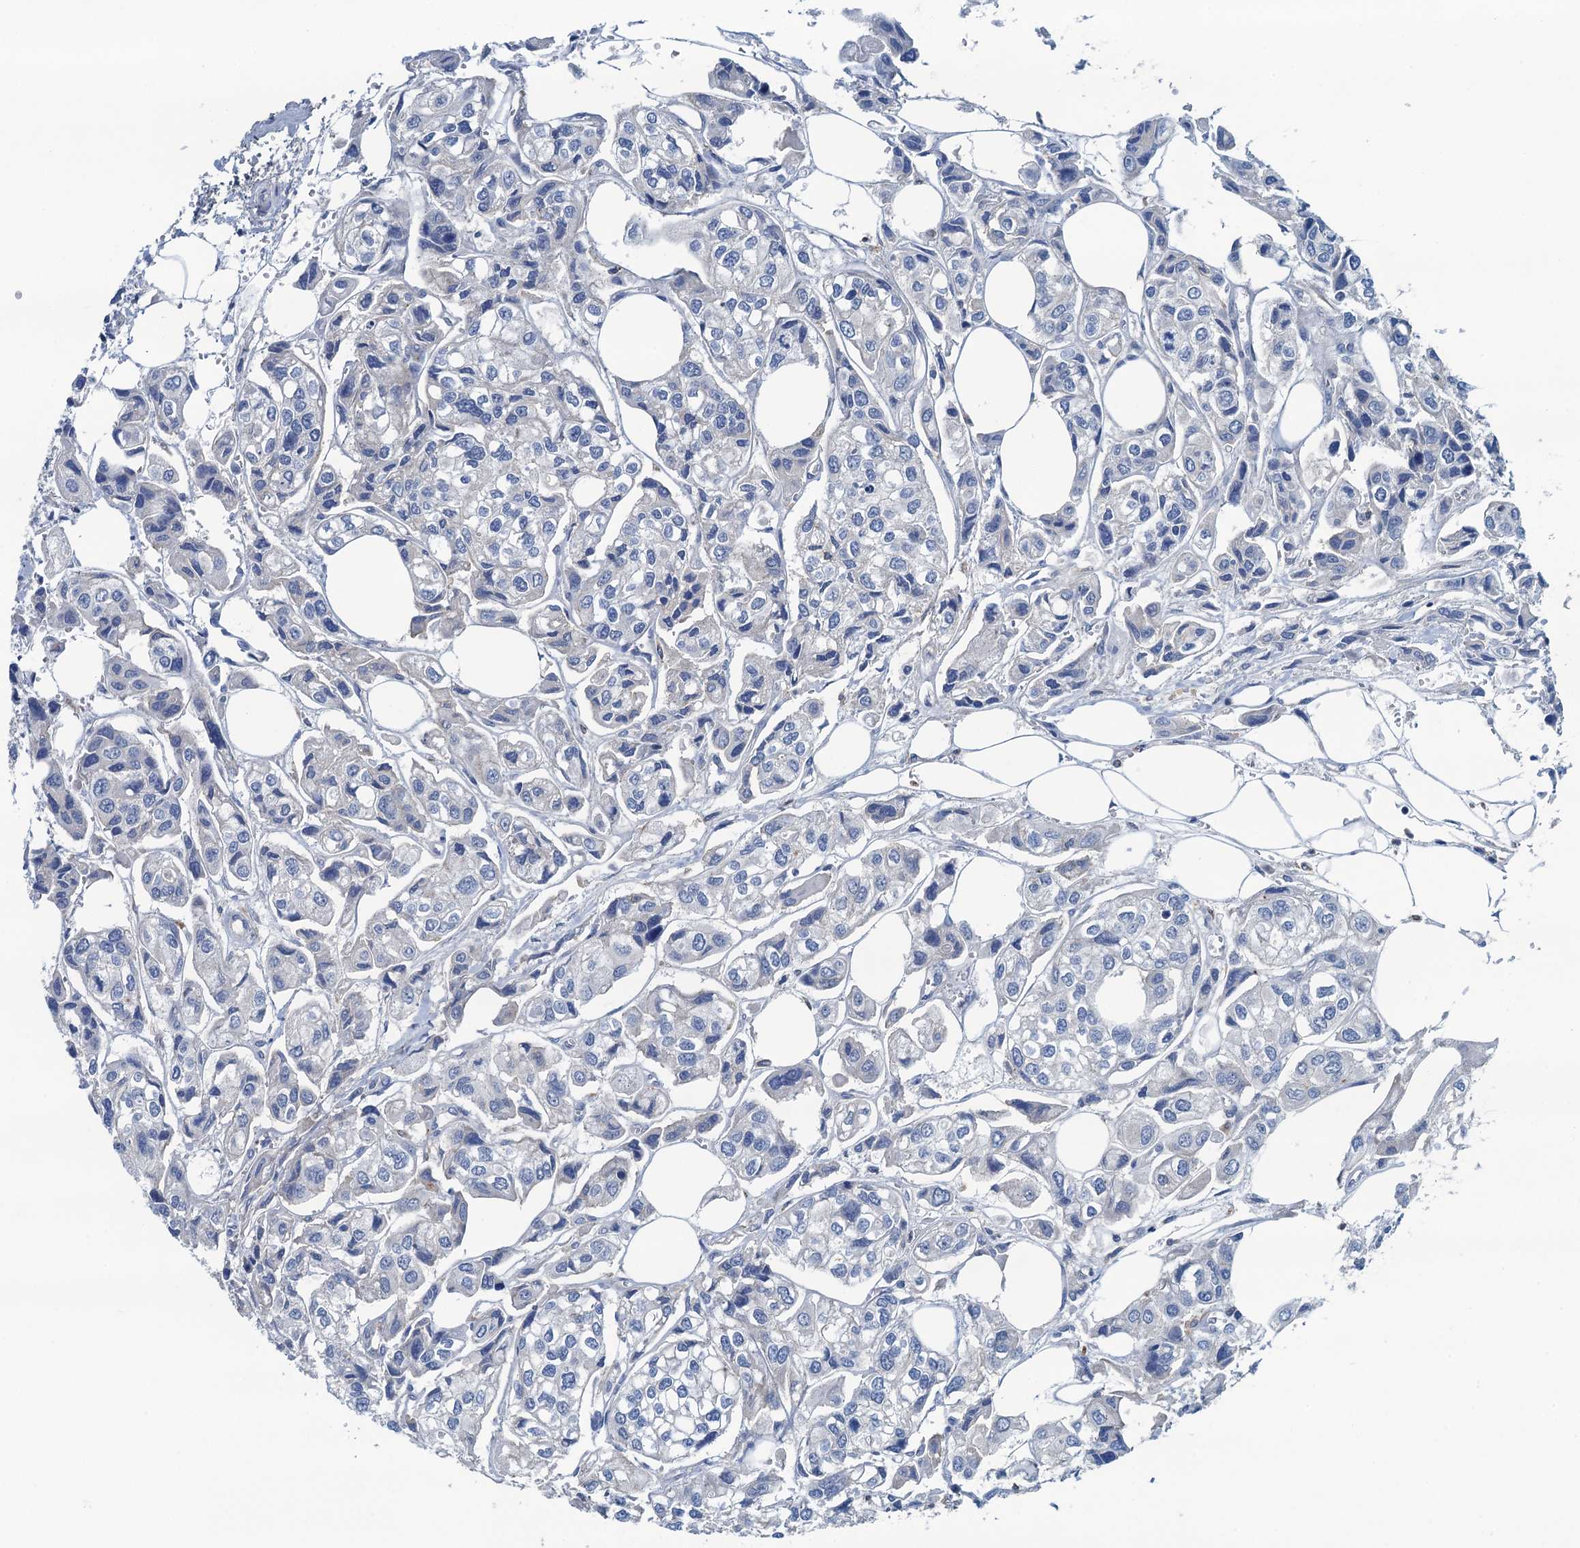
{"staining": {"intensity": "negative", "quantity": "none", "location": "none"}, "tissue": "urothelial cancer", "cell_type": "Tumor cells", "image_type": "cancer", "snomed": [{"axis": "morphology", "description": "Urothelial carcinoma, High grade"}, {"axis": "topography", "description": "Urinary bladder"}], "caption": "Photomicrograph shows no protein expression in tumor cells of urothelial cancer tissue.", "gene": "THAP10", "patient": {"sex": "male", "age": 67}}